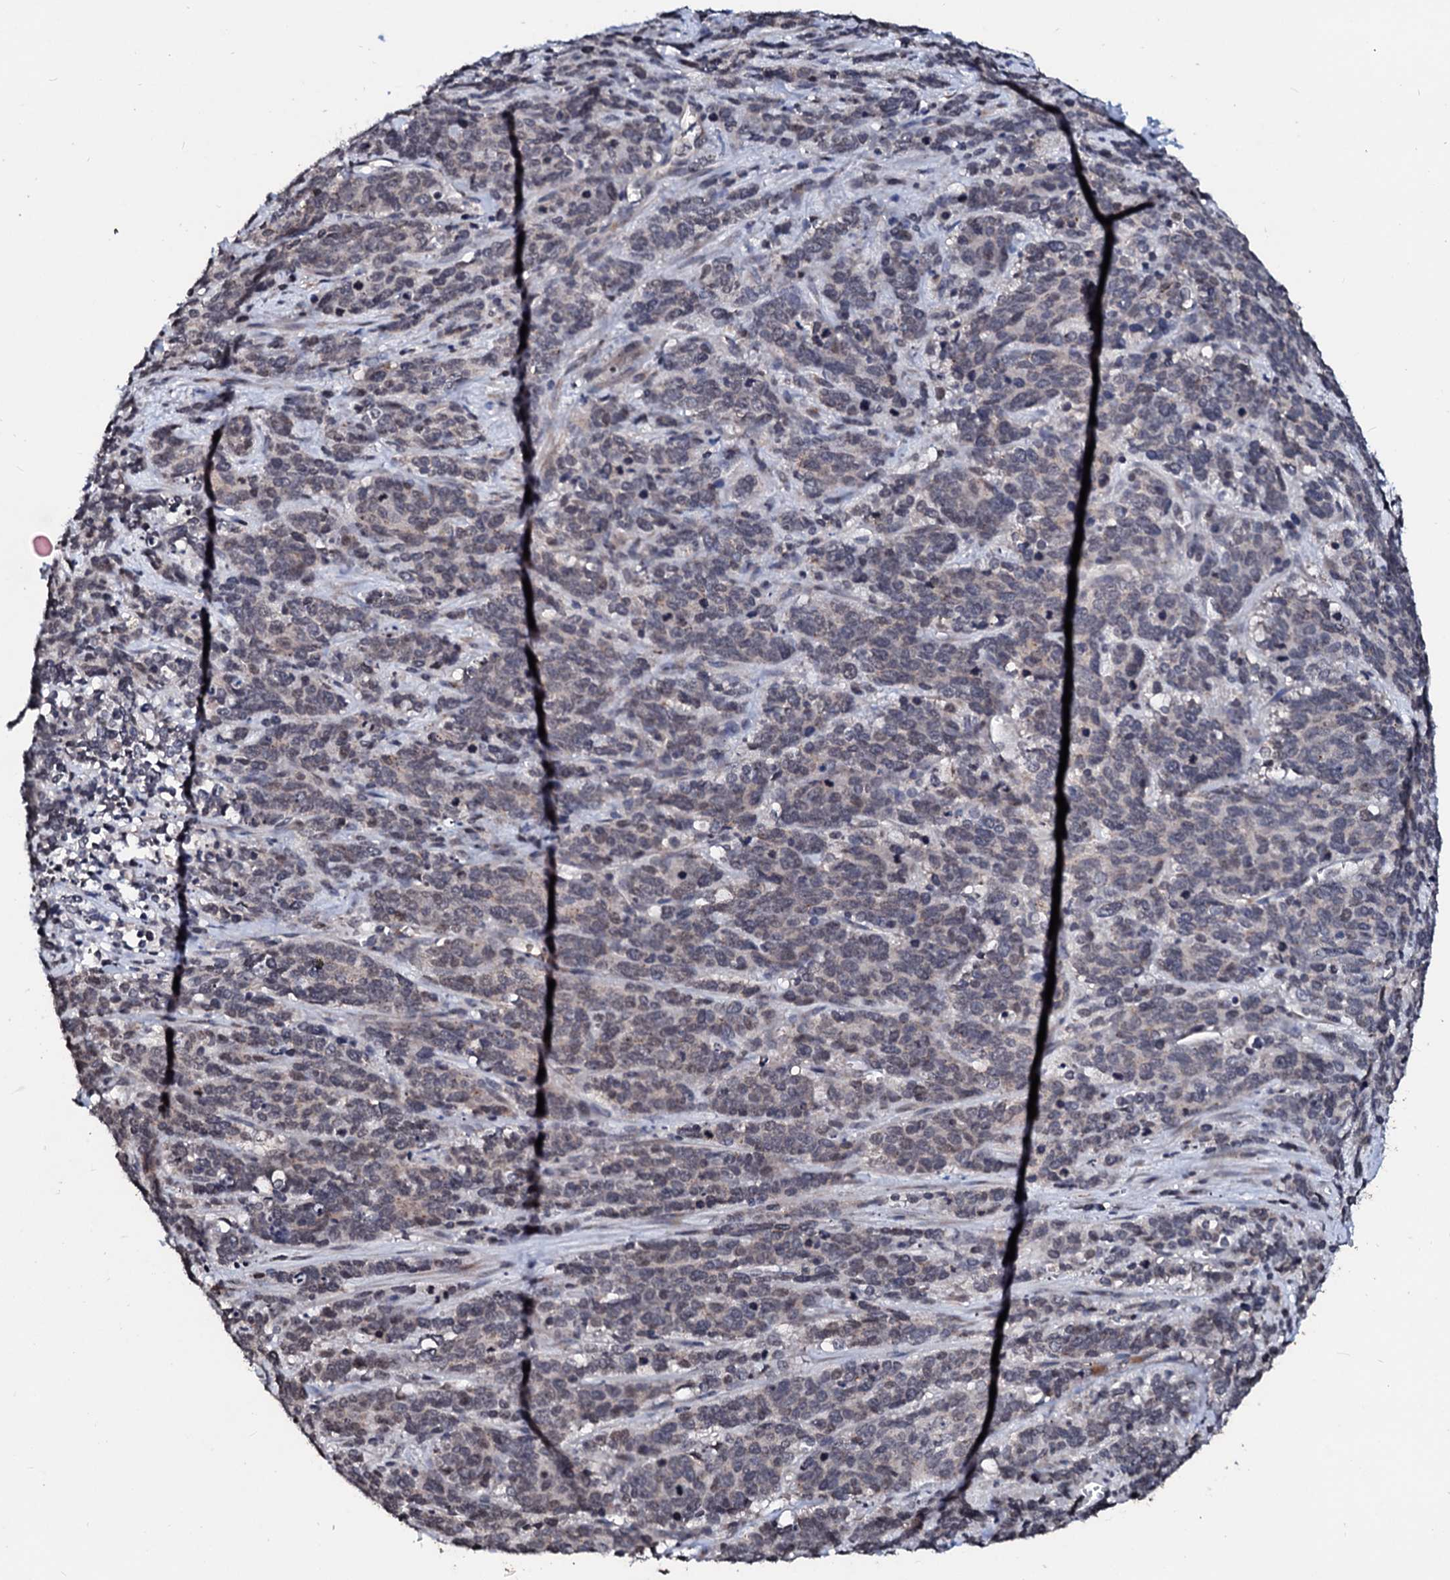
{"staining": {"intensity": "negative", "quantity": "none", "location": "none"}, "tissue": "cervical cancer", "cell_type": "Tumor cells", "image_type": "cancer", "snomed": [{"axis": "morphology", "description": "Squamous cell carcinoma, NOS"}, {"axis": "topography", "description": "Cervix"}], "caption": "This is a photomicrograph of IHC staining of cervical squamous cell carcinoma, which shows no positivity in tumor cells.", "gene": "LSM11", "patient": {"sex": "female", "age": 60}}